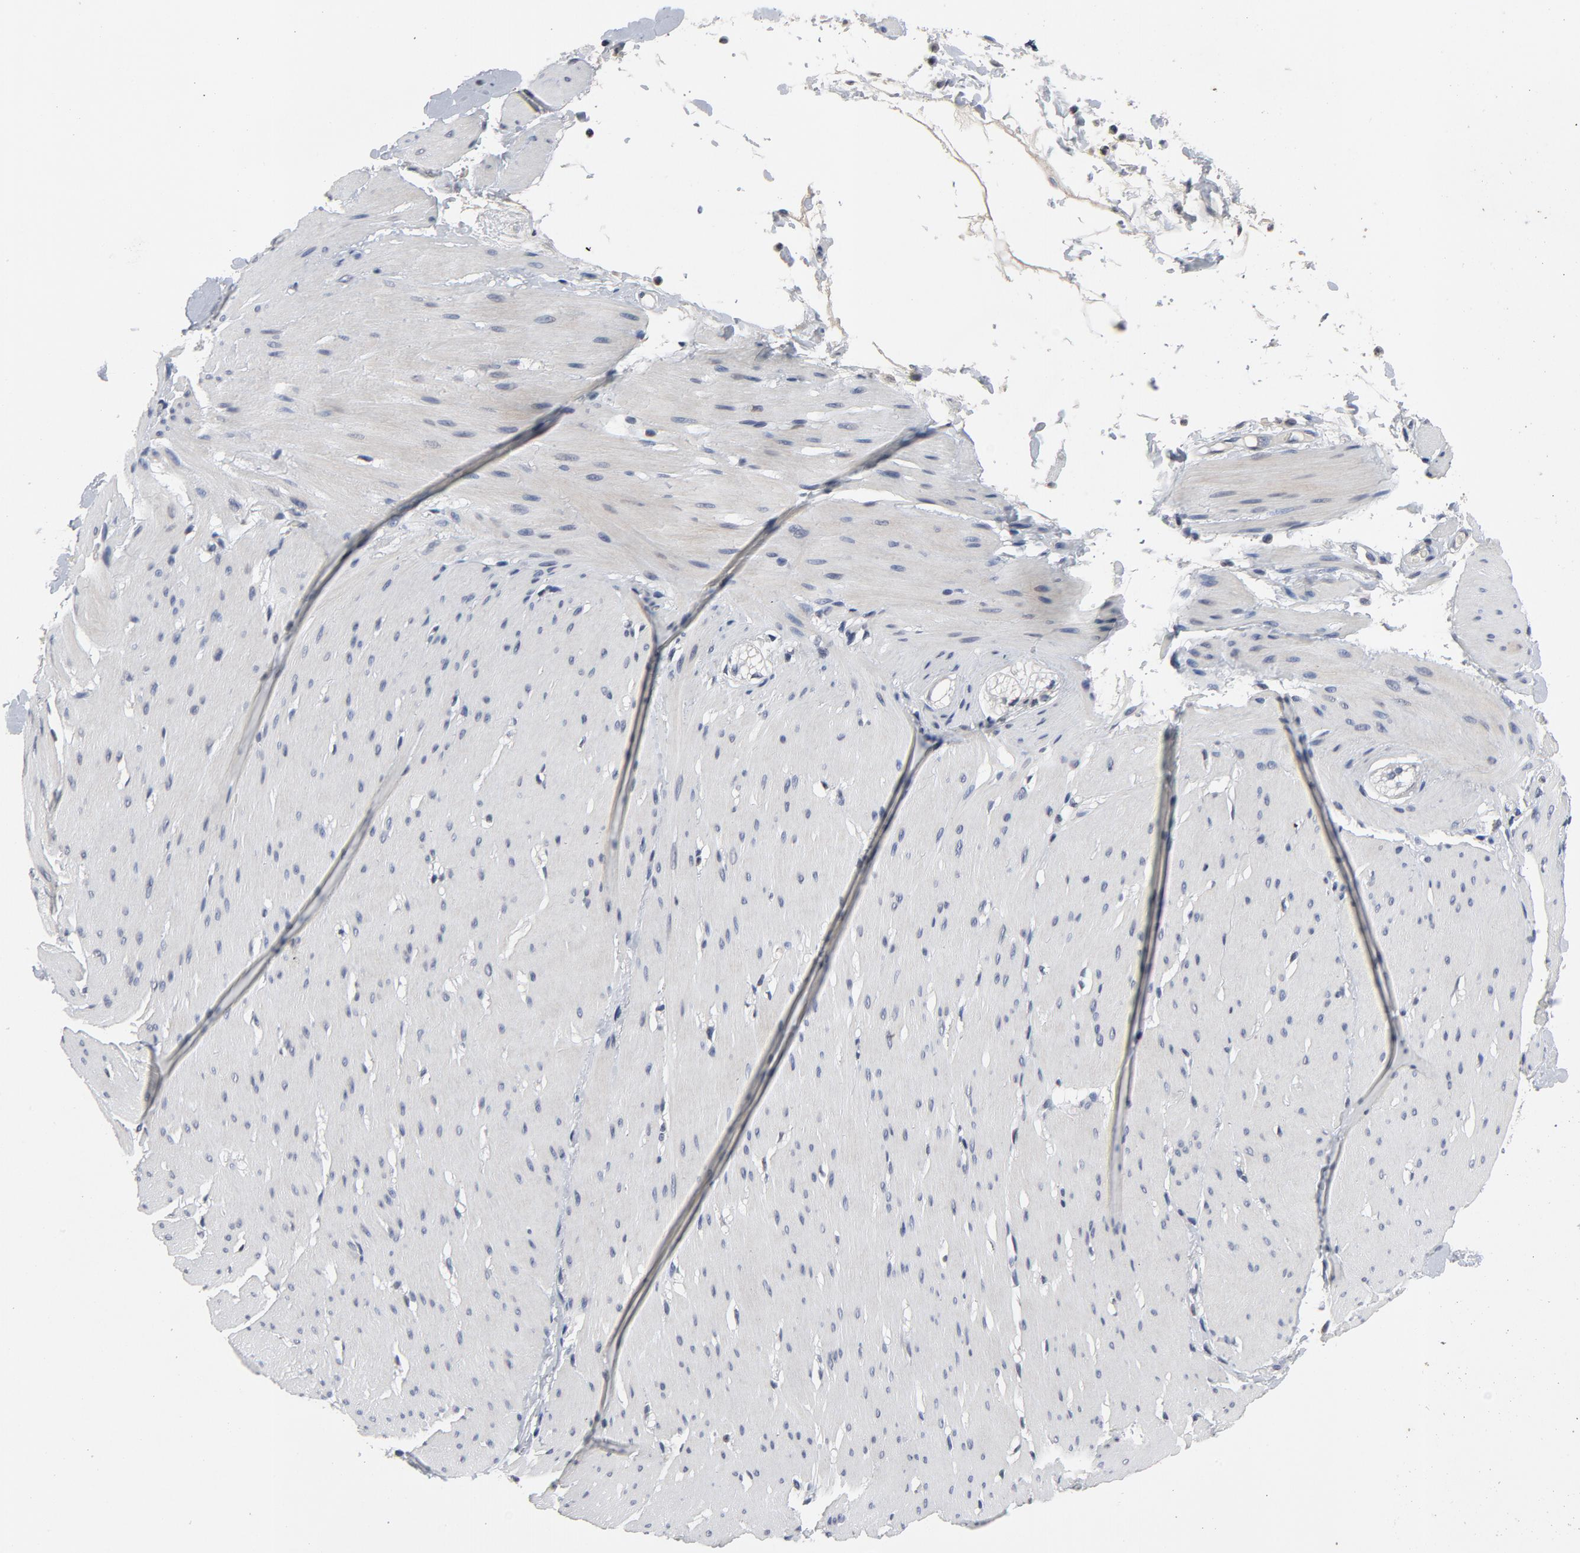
{"staining": {"intensity": "negative", "quantity": "none", "location": "none"}, "tissue": "smooth muscle", "cell_type": "Smooth muscle cells", "image_type": "normal", "snomed": [{"axis": "morphology", "description": "Normal tissue, NOS"}, {"axis": "topography", "description": "Smooth muscle"}, {"axis": "topography", "description": "Colon"}], "caption": "A high-resolution micrograph shows IHC staining of unremarkable smooth muscle, which shows no significant staining in smooth muscle cells.", "gene": "TCL1A", "patient": {"sex": "male", "age": 67}}